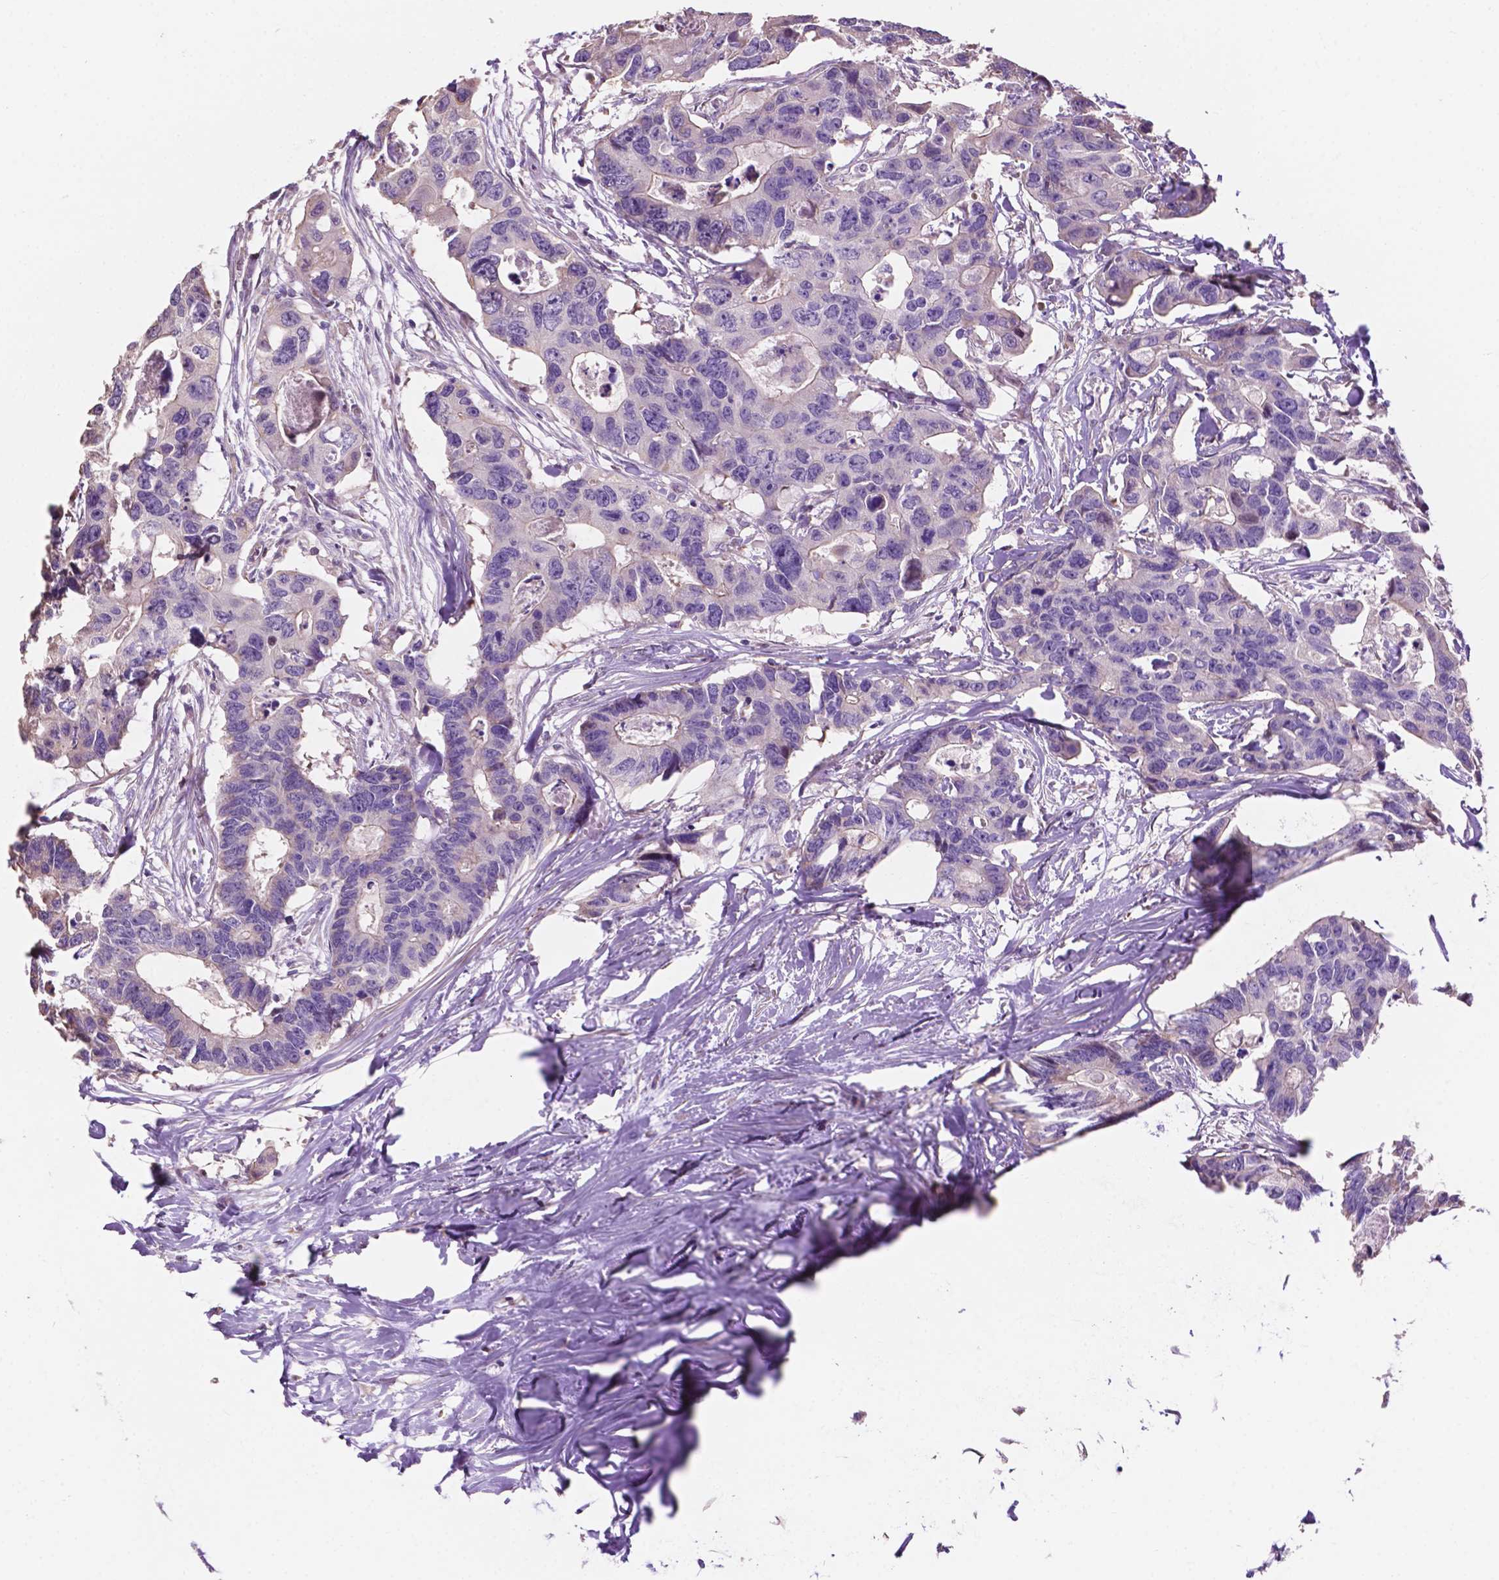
{"staining": {"intensity": "negative", "quantity": "none", "location": "none"}, "tissue": "colorectal cancer", "cell_type": "Tumor cells", "image_type": "cancer", "snomed": [{"axis": "morphology", "description": "Adenocarcinoma, NOS"}, {"axis": "topography", "description": "Rectum"}], "caption": "IHC image of neoplastic tissue: human colorectal cancer (adenocarcinoma) stained with DAB reveals no significant protein expression in tumor cells.", "gene": "CLDN17", "patient": {"sex": "male", "age": 57}}